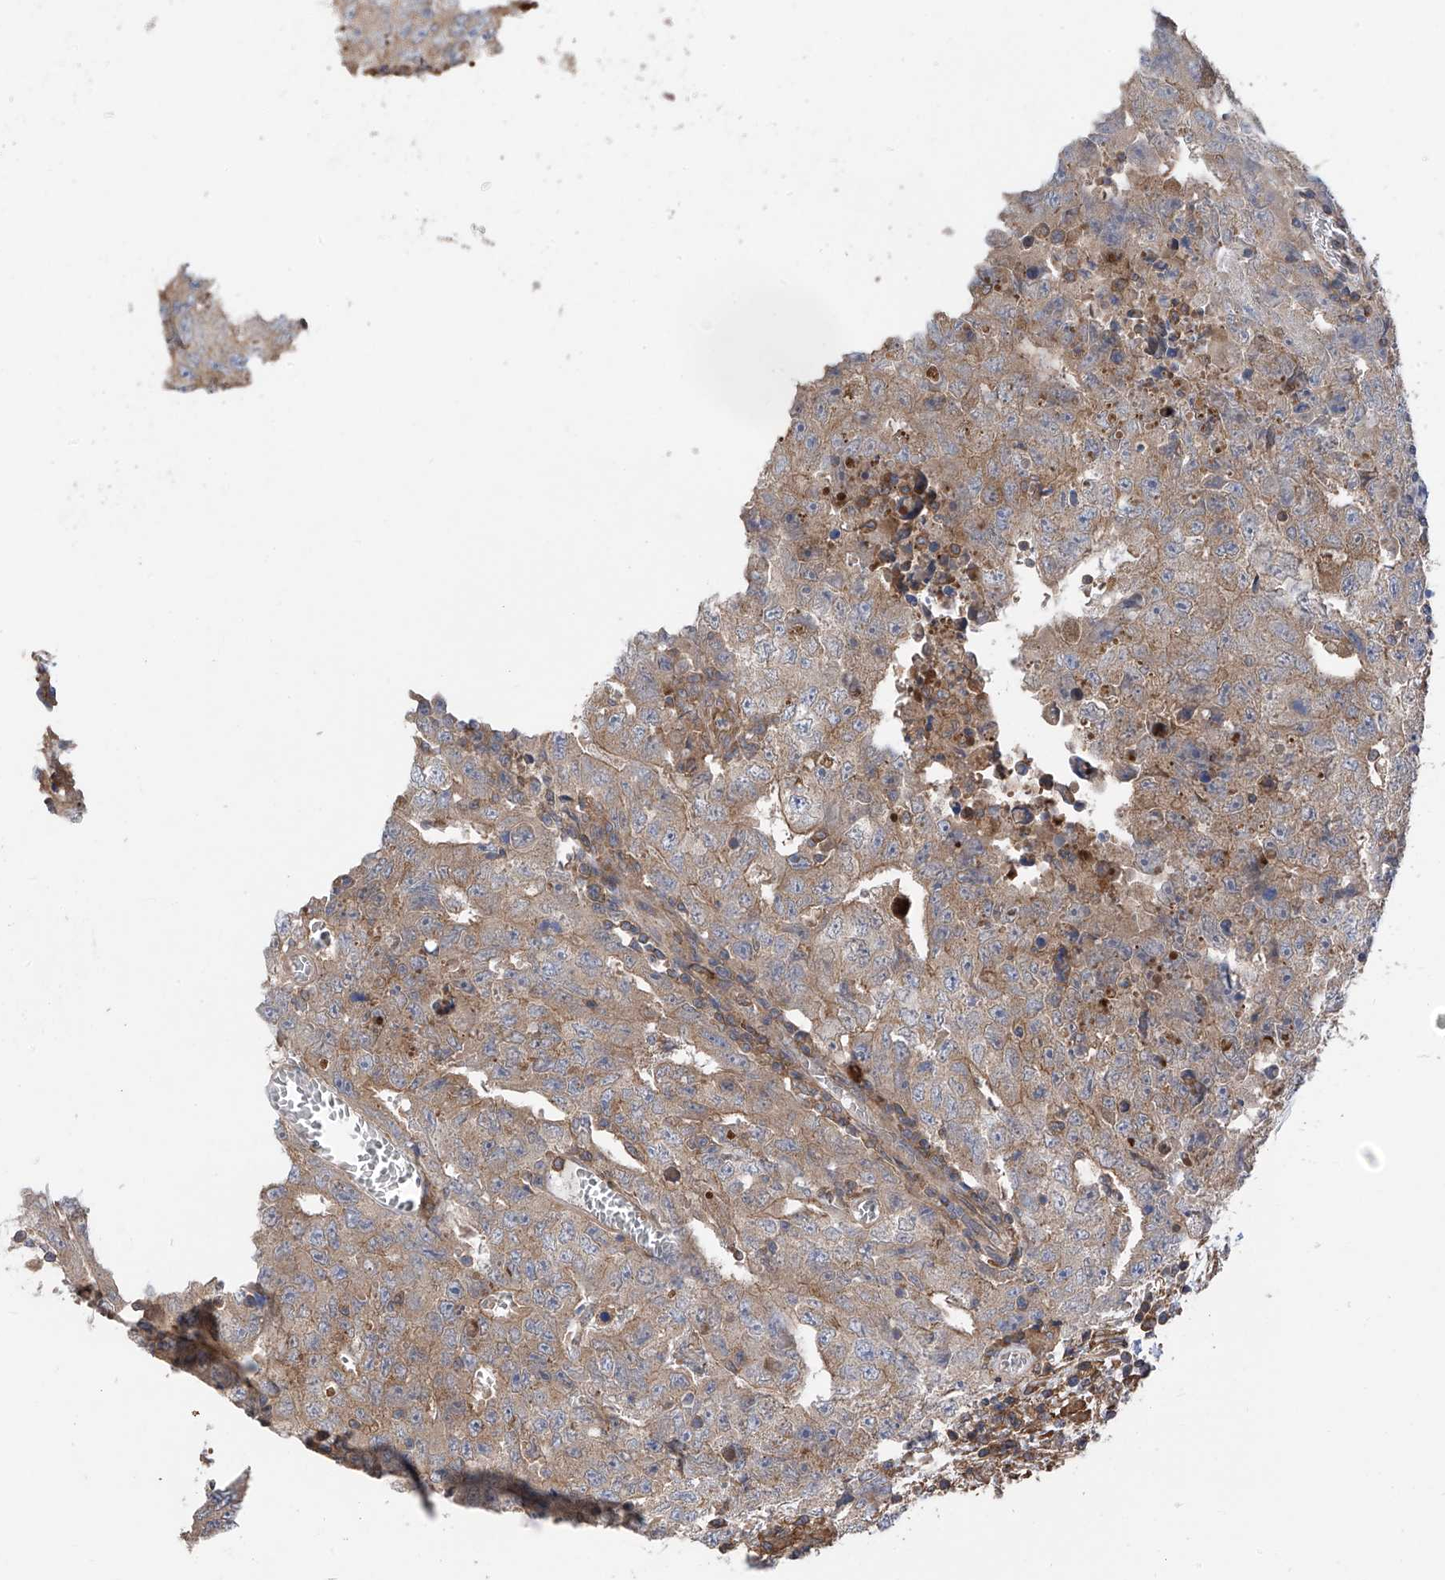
{"staining": {"intensity": "weak", "quantity": ">75%", "location": "cytoplasmic/membranous"}, "tissue": "testis cancer", "cell_type": "Tumor cells", "image_type": "cancer", "snomed": [{"axis": "morphology", "description": "Carcinoma, Embryonal, NOS"}, {"axis": "topography", "description": "Testis"}], "caption": "This is a histology image of immunohistochemistry (IHC) staining of embryonal carcinoma (testis), which shows weak positivity in the cytoplasmic/membranous of tumor cells.", "gene": "CHPF", "patient": {"sex": "male", "age": 26}}